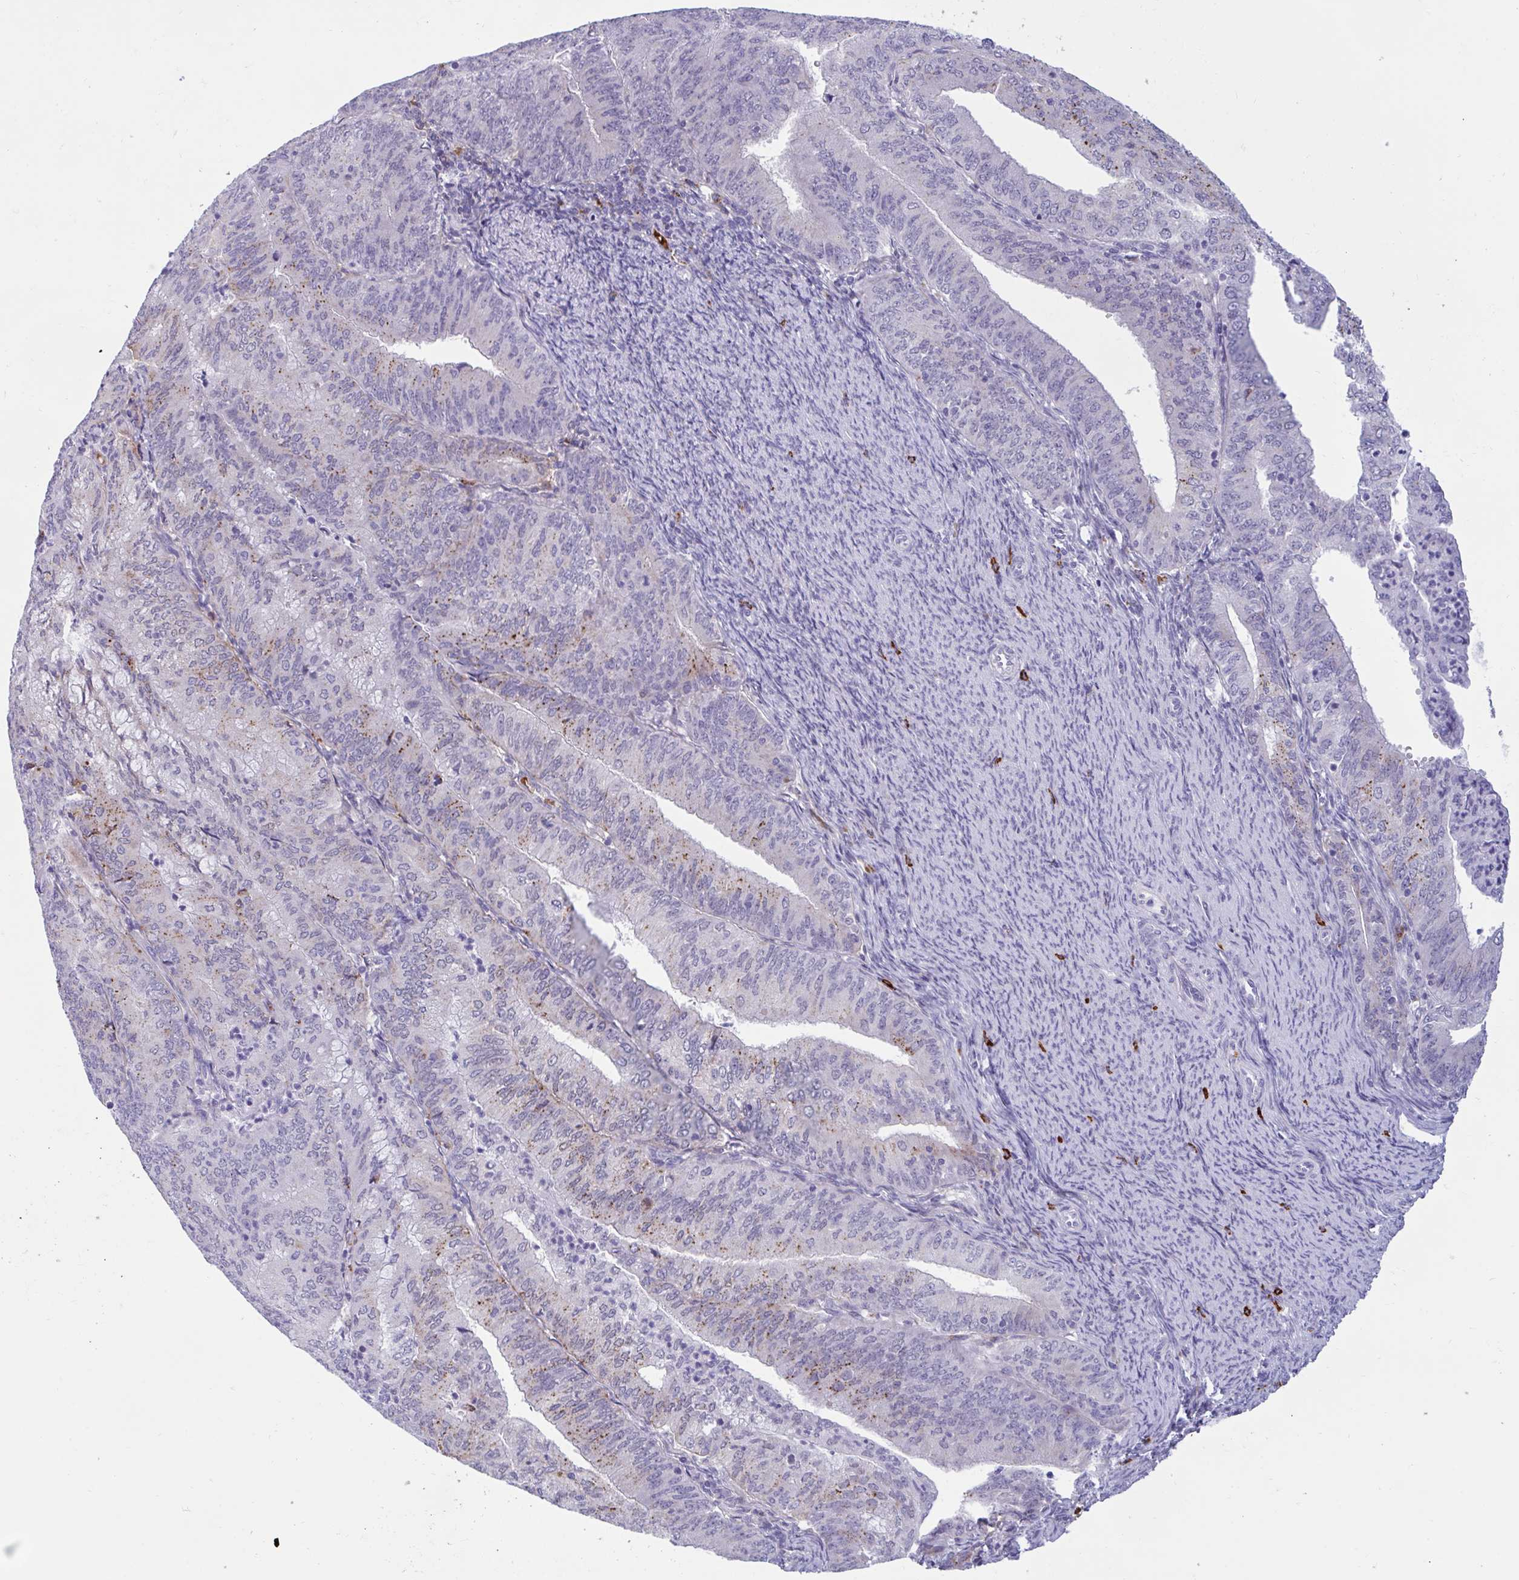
{"staining": {"intensity": "moderate", "quantity": "<25%", "location": "cytoplasmic/membranous,nuclear"}, "tissue": "endometrial cancer", "cell_type": "Tumor cells", "image_type": "cancer", "snomed": [{"axis": "morphology", "description": "Adenocarcinoma, NOS"}, {"axis": "topography", "description": "Endometrium"}], "caption": "Human endometrial adenocarcinoma stained with a brown dye reveals moderate cytoplasmic/membranous and nuclear positive positivity in approximately <25% of tumor cells.", "gene": "FAM219B", "patient": {"sex": "female", "age": 57}}